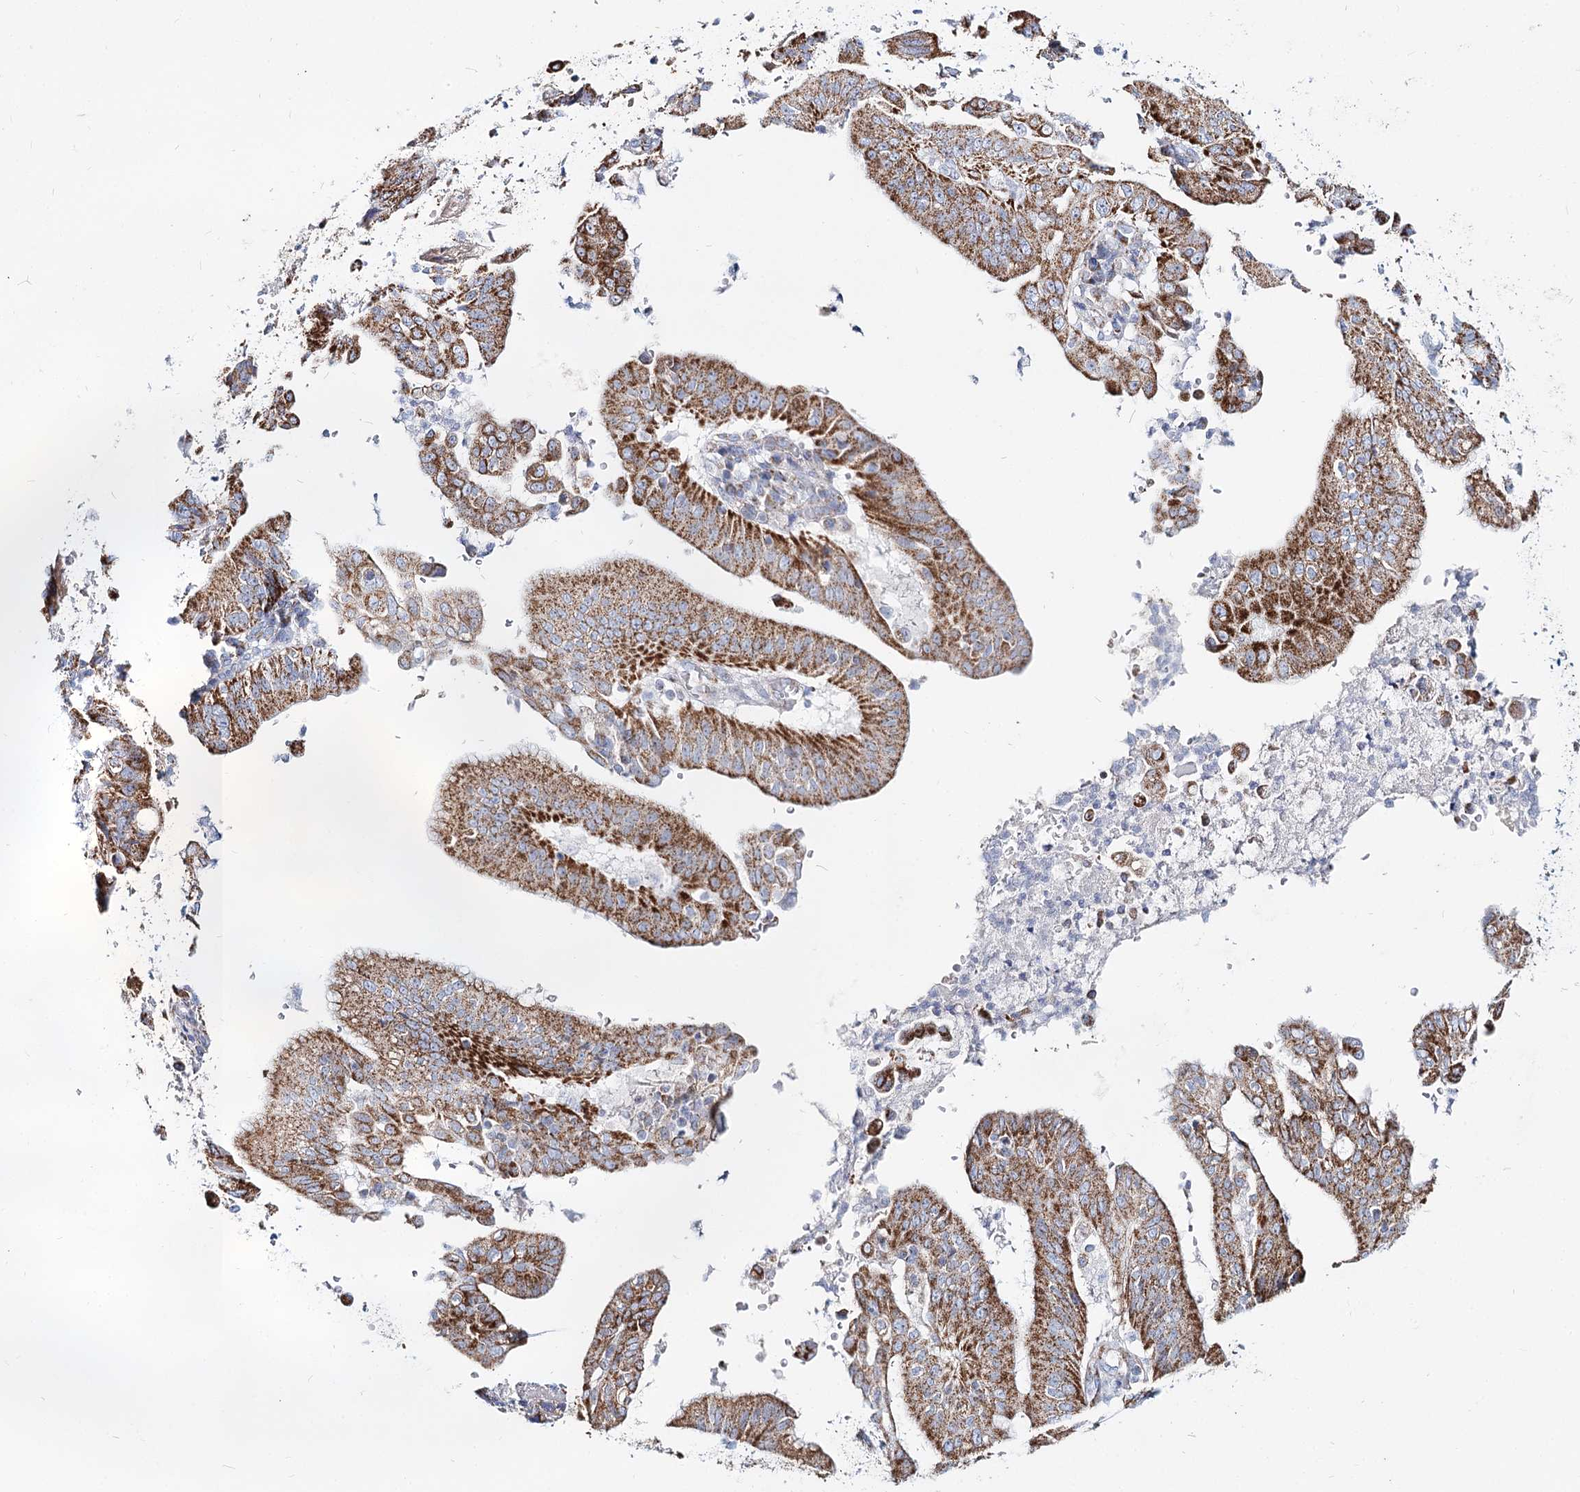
{"staining": {"intensity": "strong", "quantity": ">75%", "location": "cytoplasmic/membranous"}, "tissue": "pancreatic cancer", "cell_type": "Tumor cells", "image_type": "cancer", "snomed": [{"axis": "morphology", "description": "Adenocarcinoma, NOS"}, {"axis": "topography", "description": "Pancreas"}], "caption": "Pancreatic adenocarcinoma stained with a protein marker displays strong staining in tumor cells.", "gene": "MCCC2", "patient": {"sex": "male", "age": 68}}